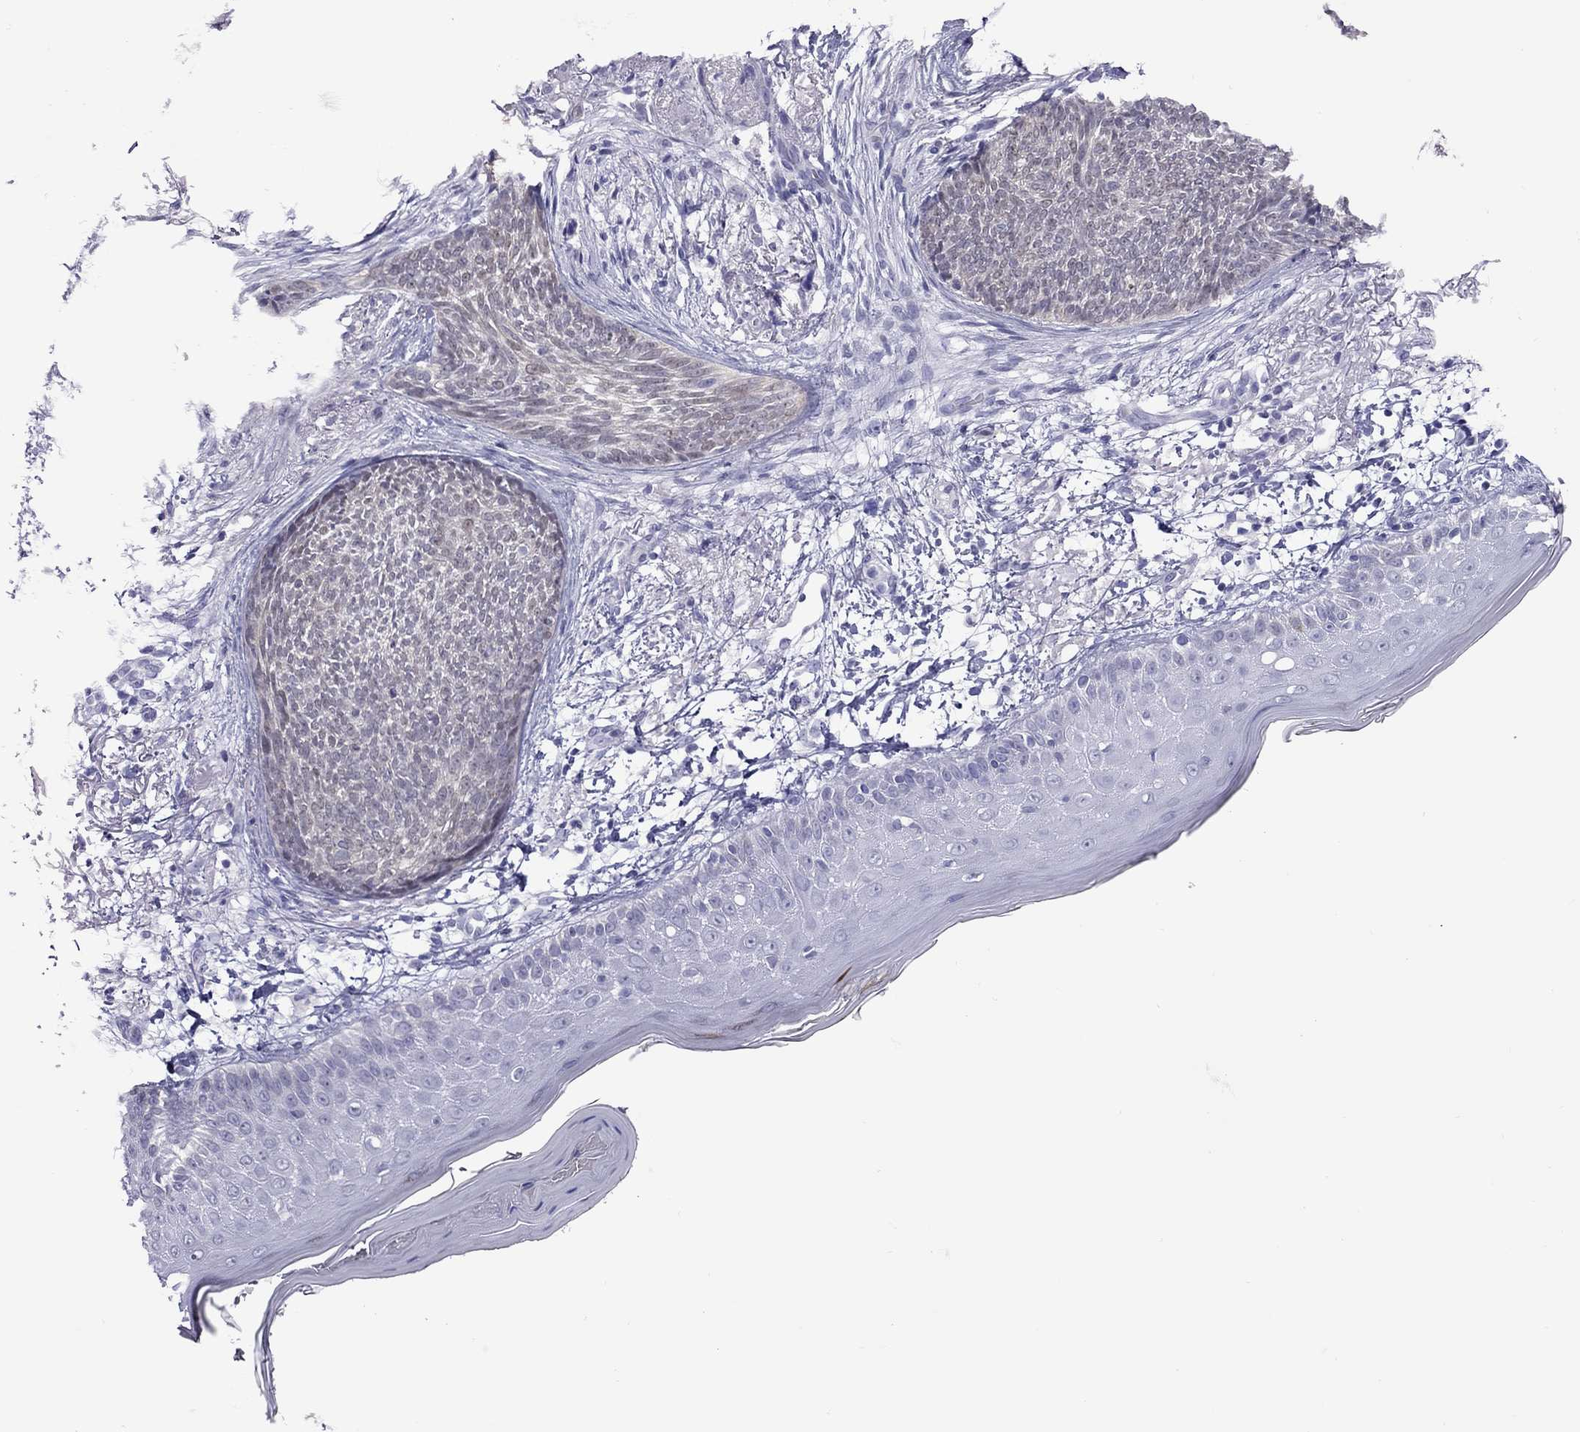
{"staining": {"intensity": "negative", "quantity": "none", "location": "none"}, "tissue": "skin cancer", "cell_type": "Tumor cells", "image_type": "cancer", "snomed": [{"axis": "morphology", "description": "Normal tissue, NOS"}, {"axis": "morphology", "description": "Basal cell carcinoma"}, {"axis": "topography", "description": "Skin"}], "caption": "A high-resolution photomicrograph shows immunohistochemistry (IHC) staining of skin cancer, which demonstrates no significant staining in tumor cells.", "gene": "CHRNB3", "patient": {"sex": "male", "age": 84}}